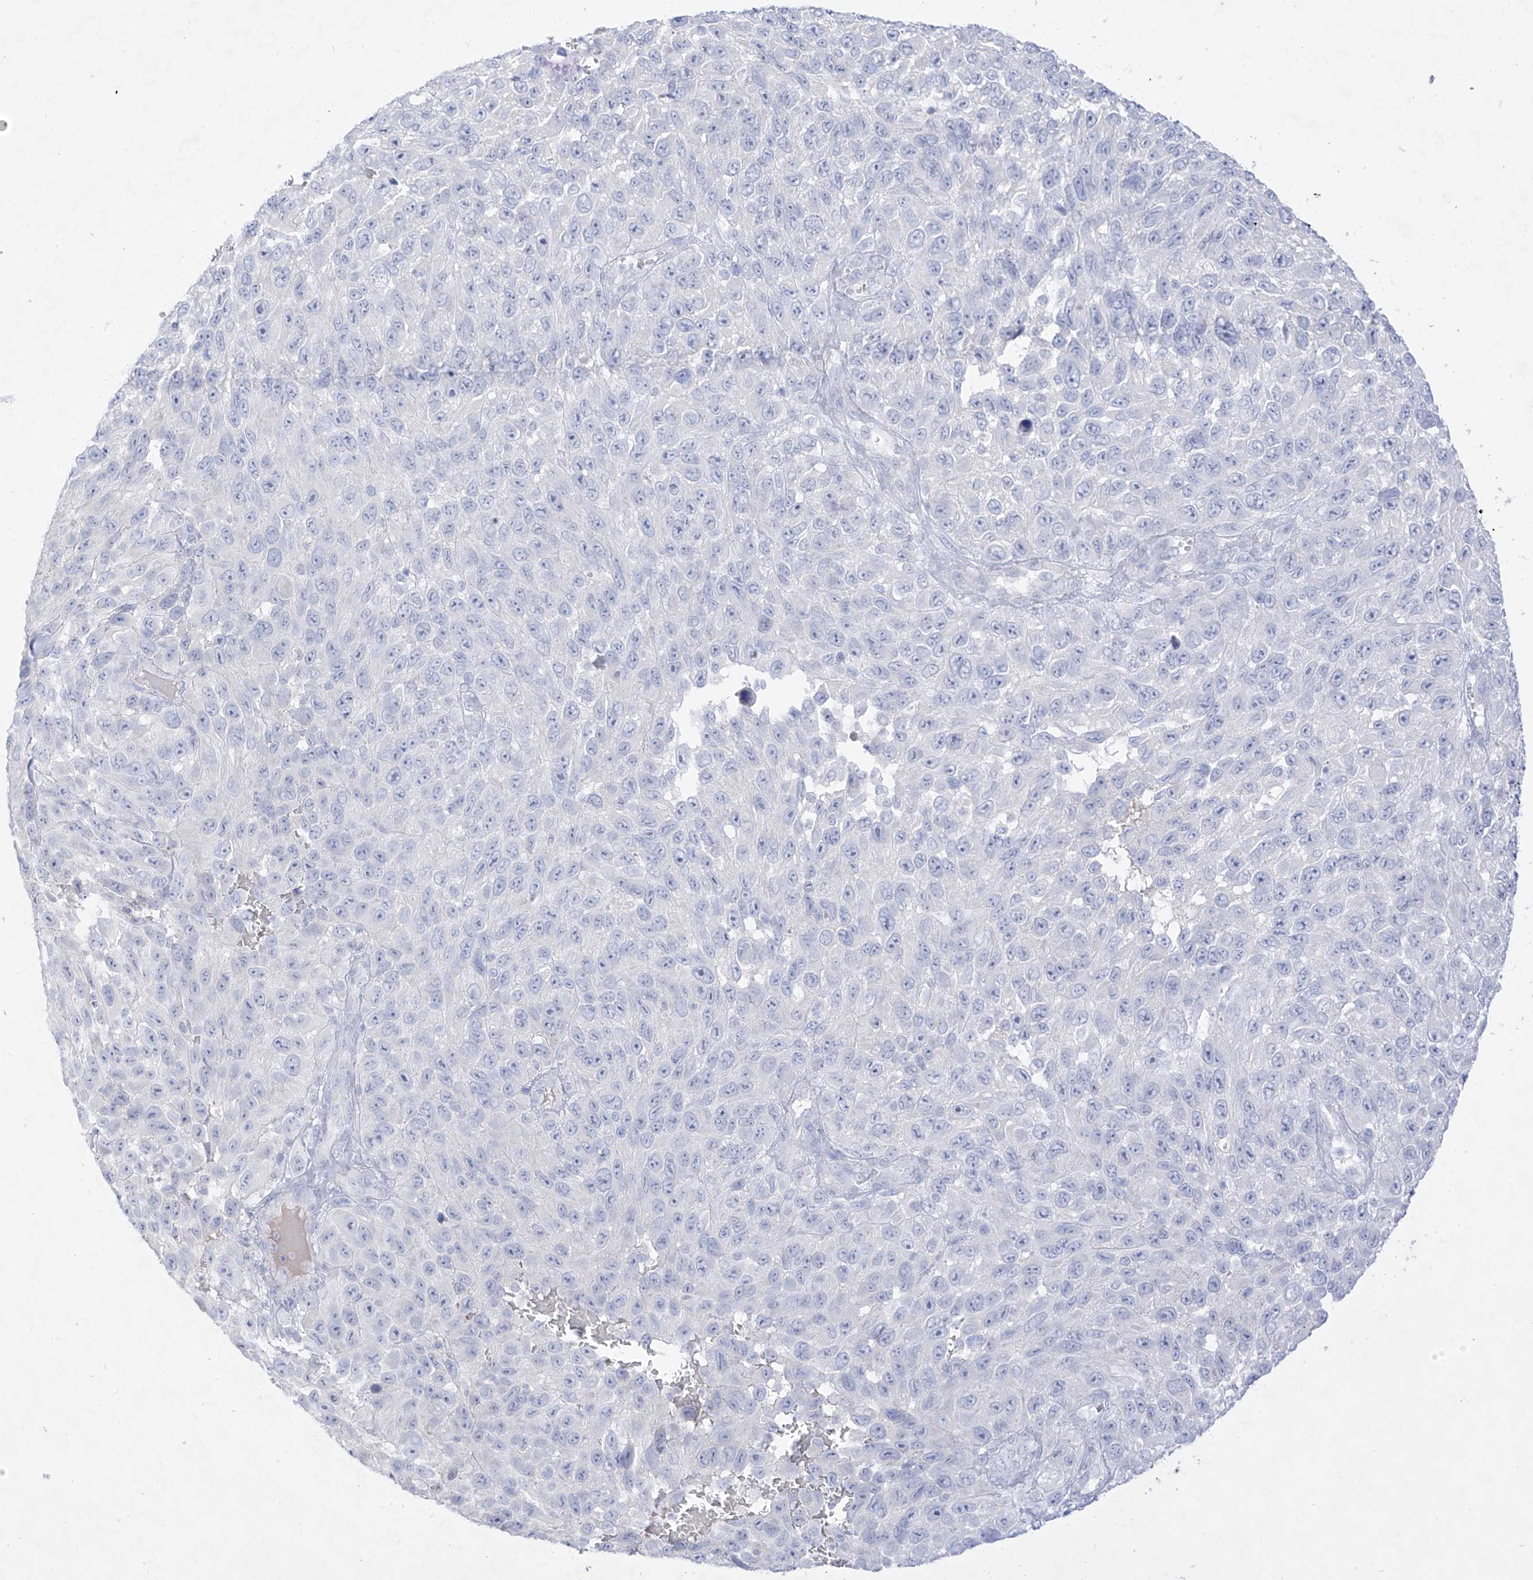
{"staining": {"intensity": "negative", "quantity": "none", "location": "none"}, "tissue": "melanoma", "cell_type": "Tumor cells", "image_type": "cancer", "snomed": [{"axis": "morphology", "description": "Malignant melanoma, NOS"}, {"axis": "topography", "description": "Skin"}], "caption": "This histopathology image is of malignant melanoma stained with IHC to label a protein in brown with the nuclei are counter-stained blue. There is no staining in tumor cells. (IHC, brightfield microscopy, high magnification).", "gene": "TGM4", "patient": {"sex": "female", "age": 96}}